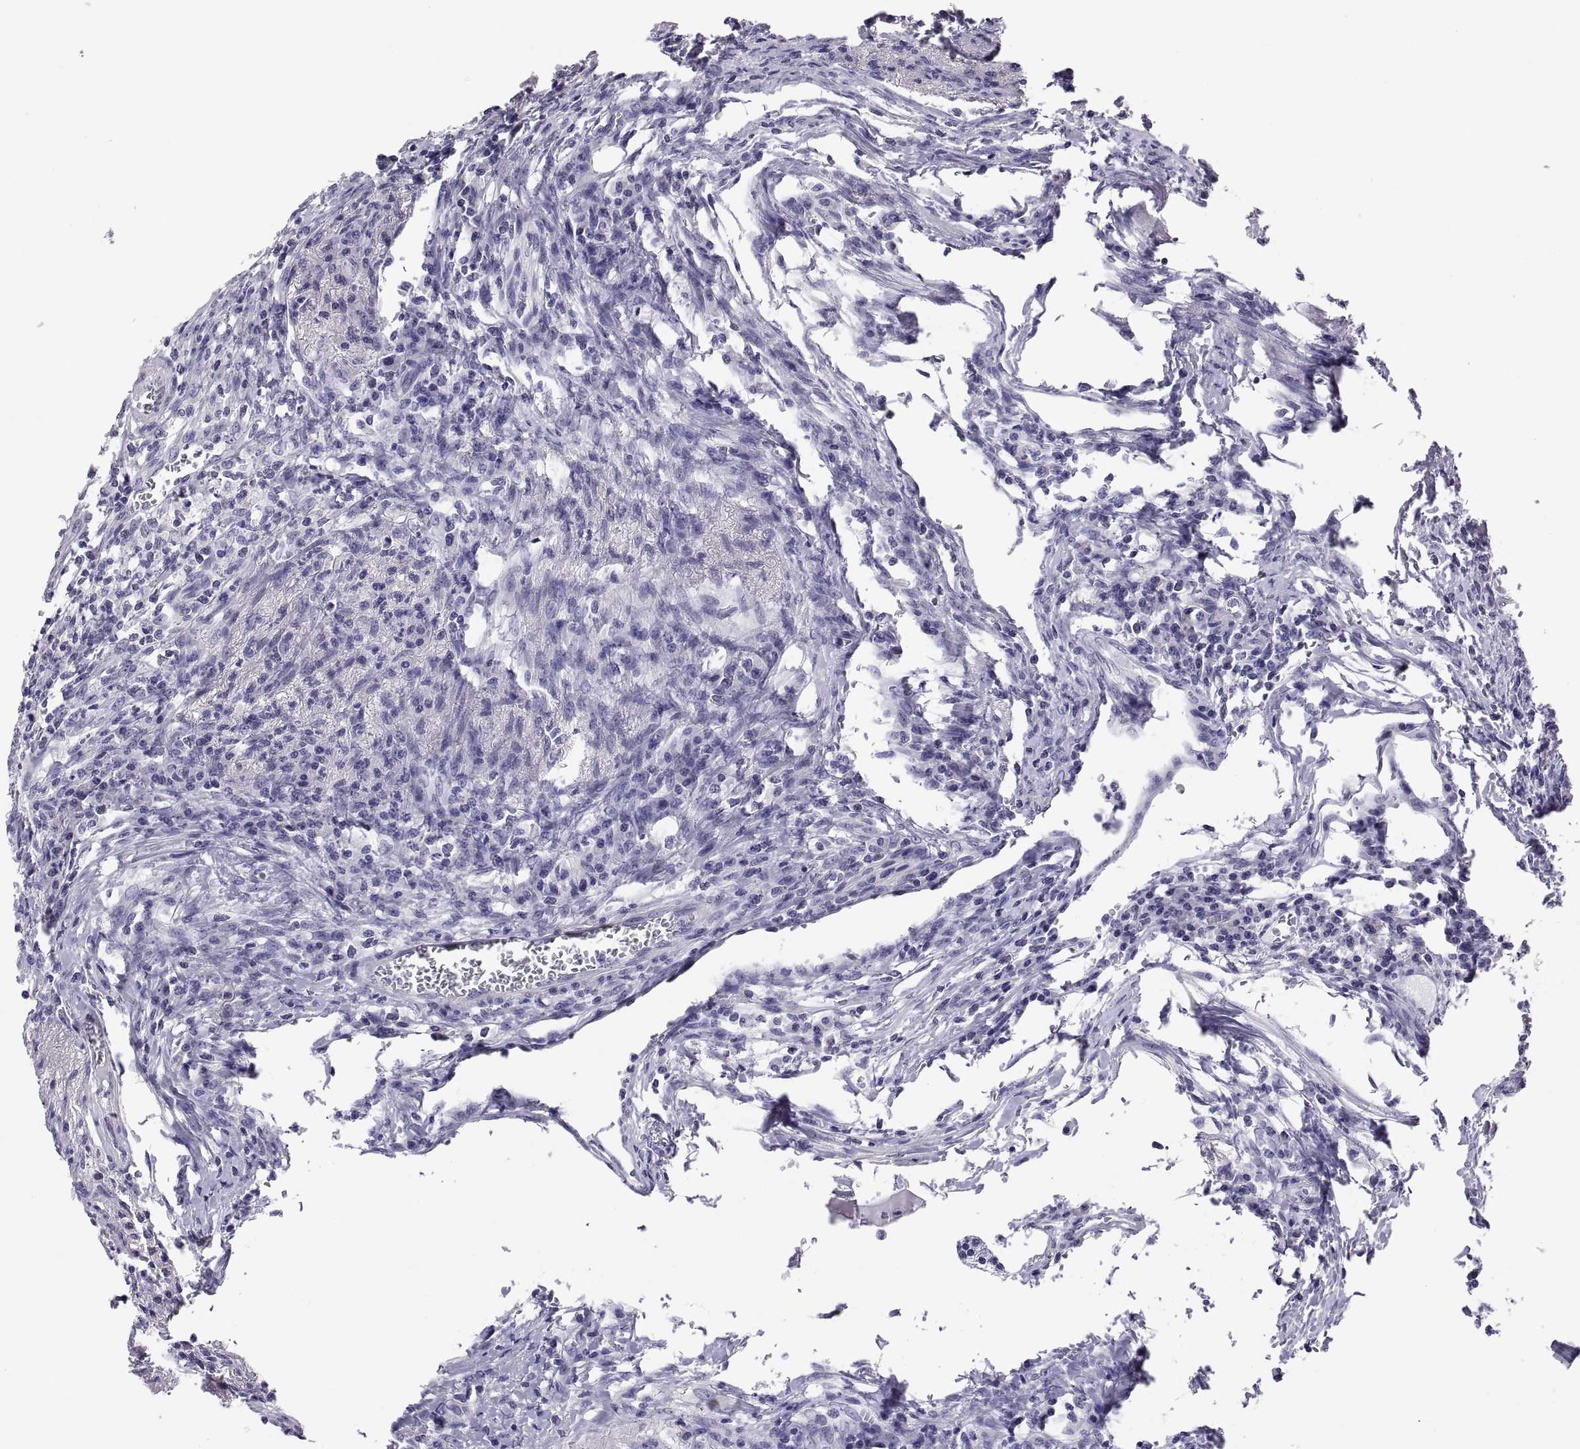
{"staining": {"intensity": "negative", "quantity": "none", "location": "none"}, "tissue": "colorectal cancer", "cell_type": "Tumor cells", "image_type": "cancer", "snomed": [{"axis": "morphology", "description": "Adenocarcinoma, NOS"}, {"axis": "topography", "description": "Colon"}], "caption": "Colorectal cancer stained for a protein using immunohistochemistry displays no expression tumor cells.", "gene": "FAM170A", "patient": {"sex": "female", "age": 70}}